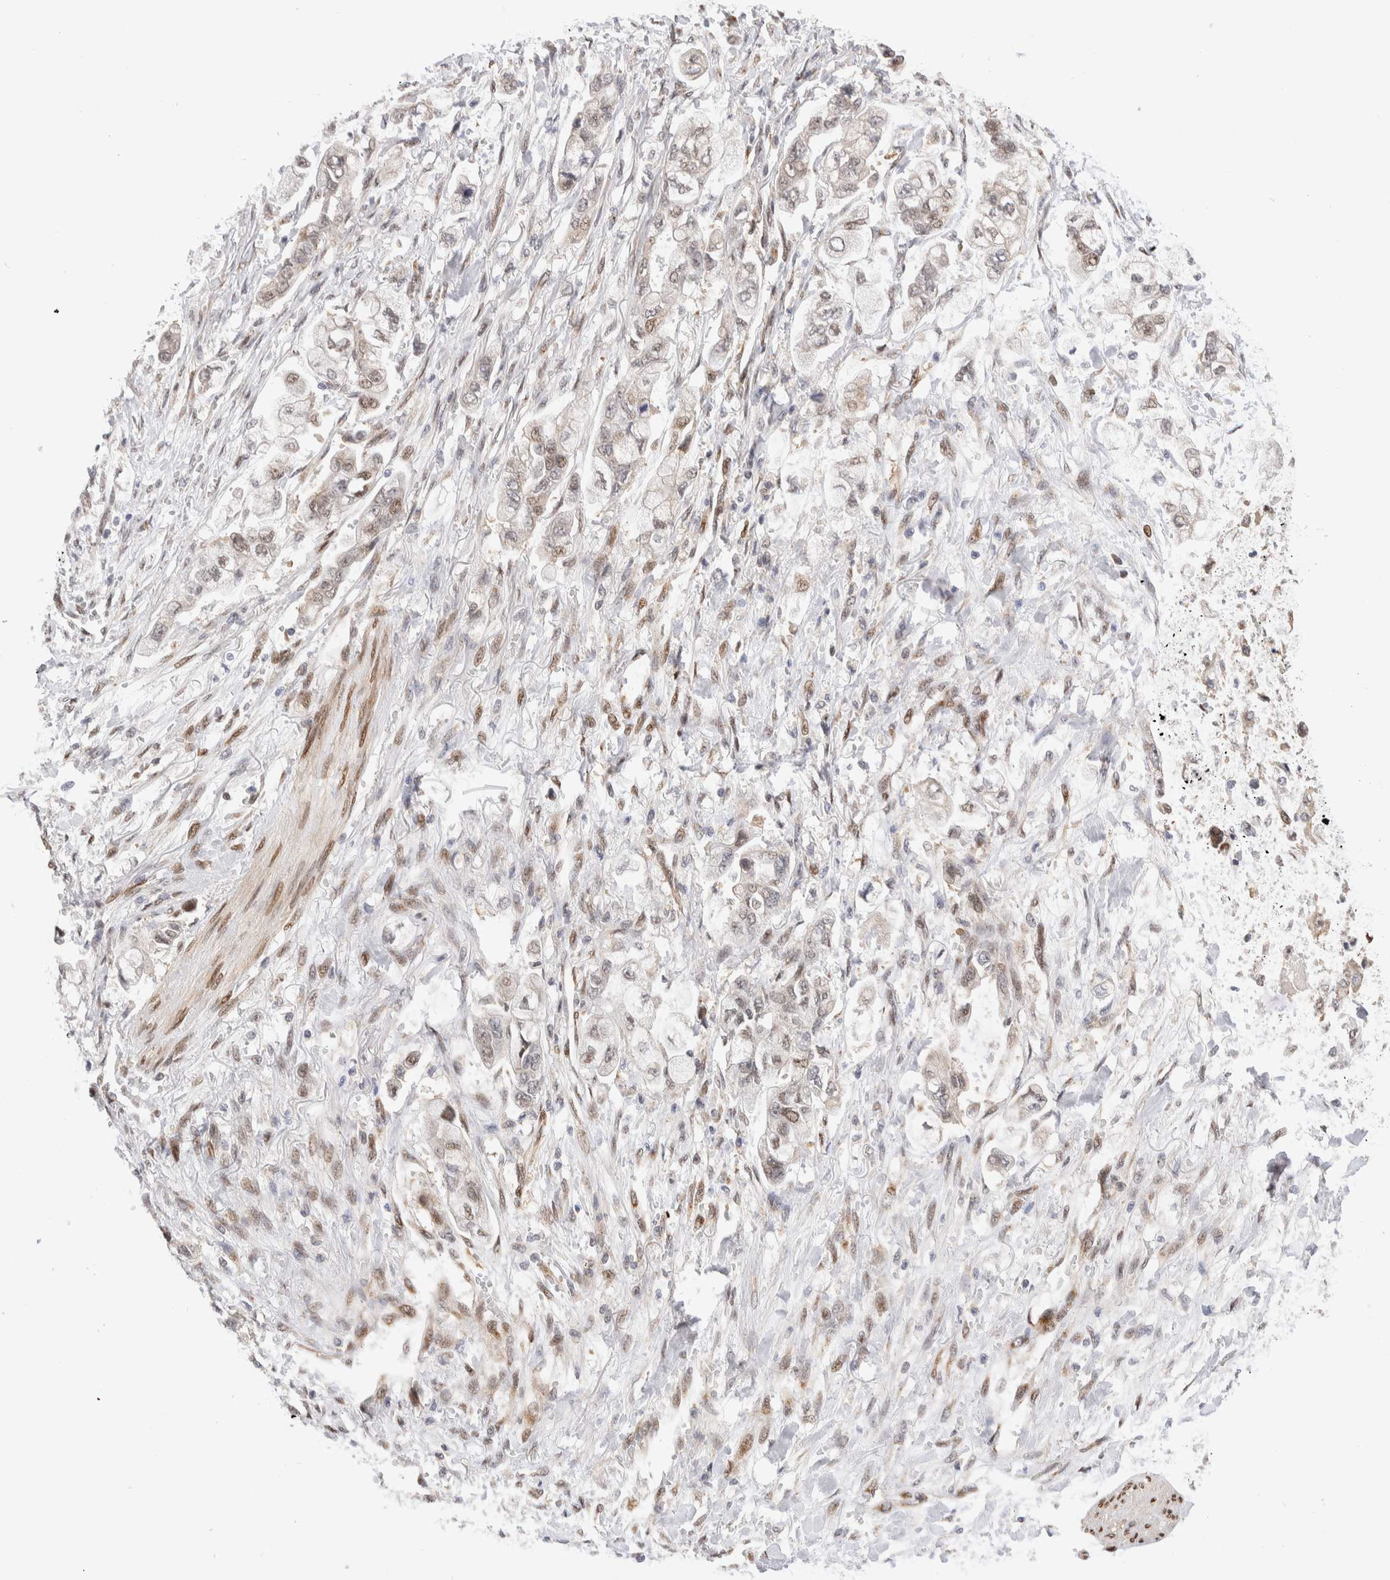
{"staining": {"intensity": "weak", "quantity": "<25%", "location": "nuclear"}, "tissue": "stomach cancer", "cell_type": "Tumor cells", "image_type": "cancer", "snomed": [{"axis": "morphology", "description": "Normal tissue, NOS"}, {"axis": "morphology", "description": "Adenocarcinoma, NOS"}, {"axis": "topography", "description": "Stomach"}], "caption": "This is a histopathology image of immunohistochemistry (IHC) staining of adenocarcinoma (stomach), which shows no positivity in tumor cells.", "gene": "NSMAF", "patient": {"sex": "male", "age": 62}}